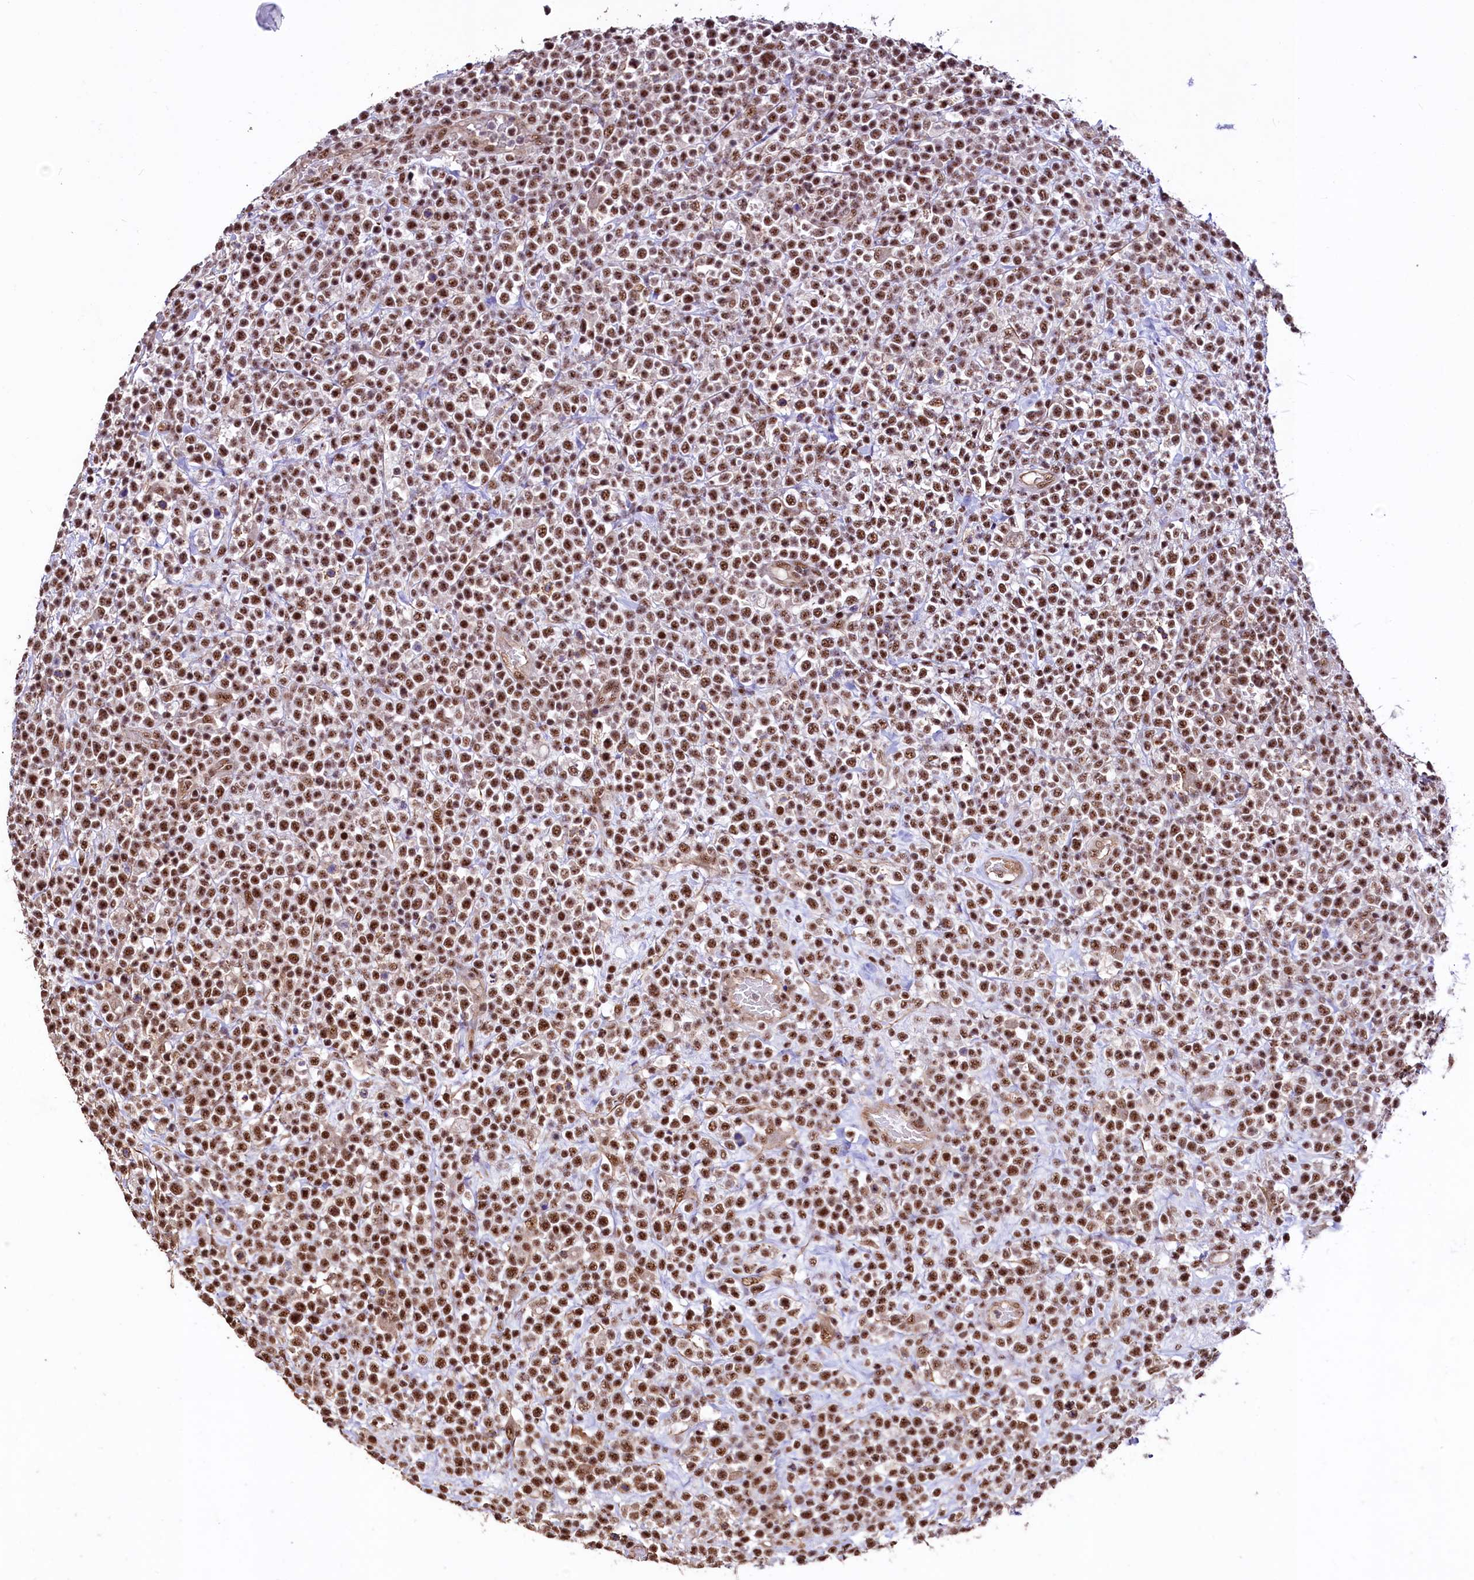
{"staining": {"intensity": "strong", "quantity": ">75%", "location": "nuclear"}, "tissue": "lymphoma", "cell_type": "Tumor cells", "image_type": "cancer", "snomed": [{"axis": "morphology", "description": "Malignant lymphoma, non-Hodgkin's type, High grade"}, {"axis": "topography", "description": "Colon"}], "caption": "Brown immunohistochemical staining in human lymphoma displays strong nuclear expression in about >75% of tumor cells.", "gene": "SFSWAP", "patient": {"sex": "female", "age": 53}}